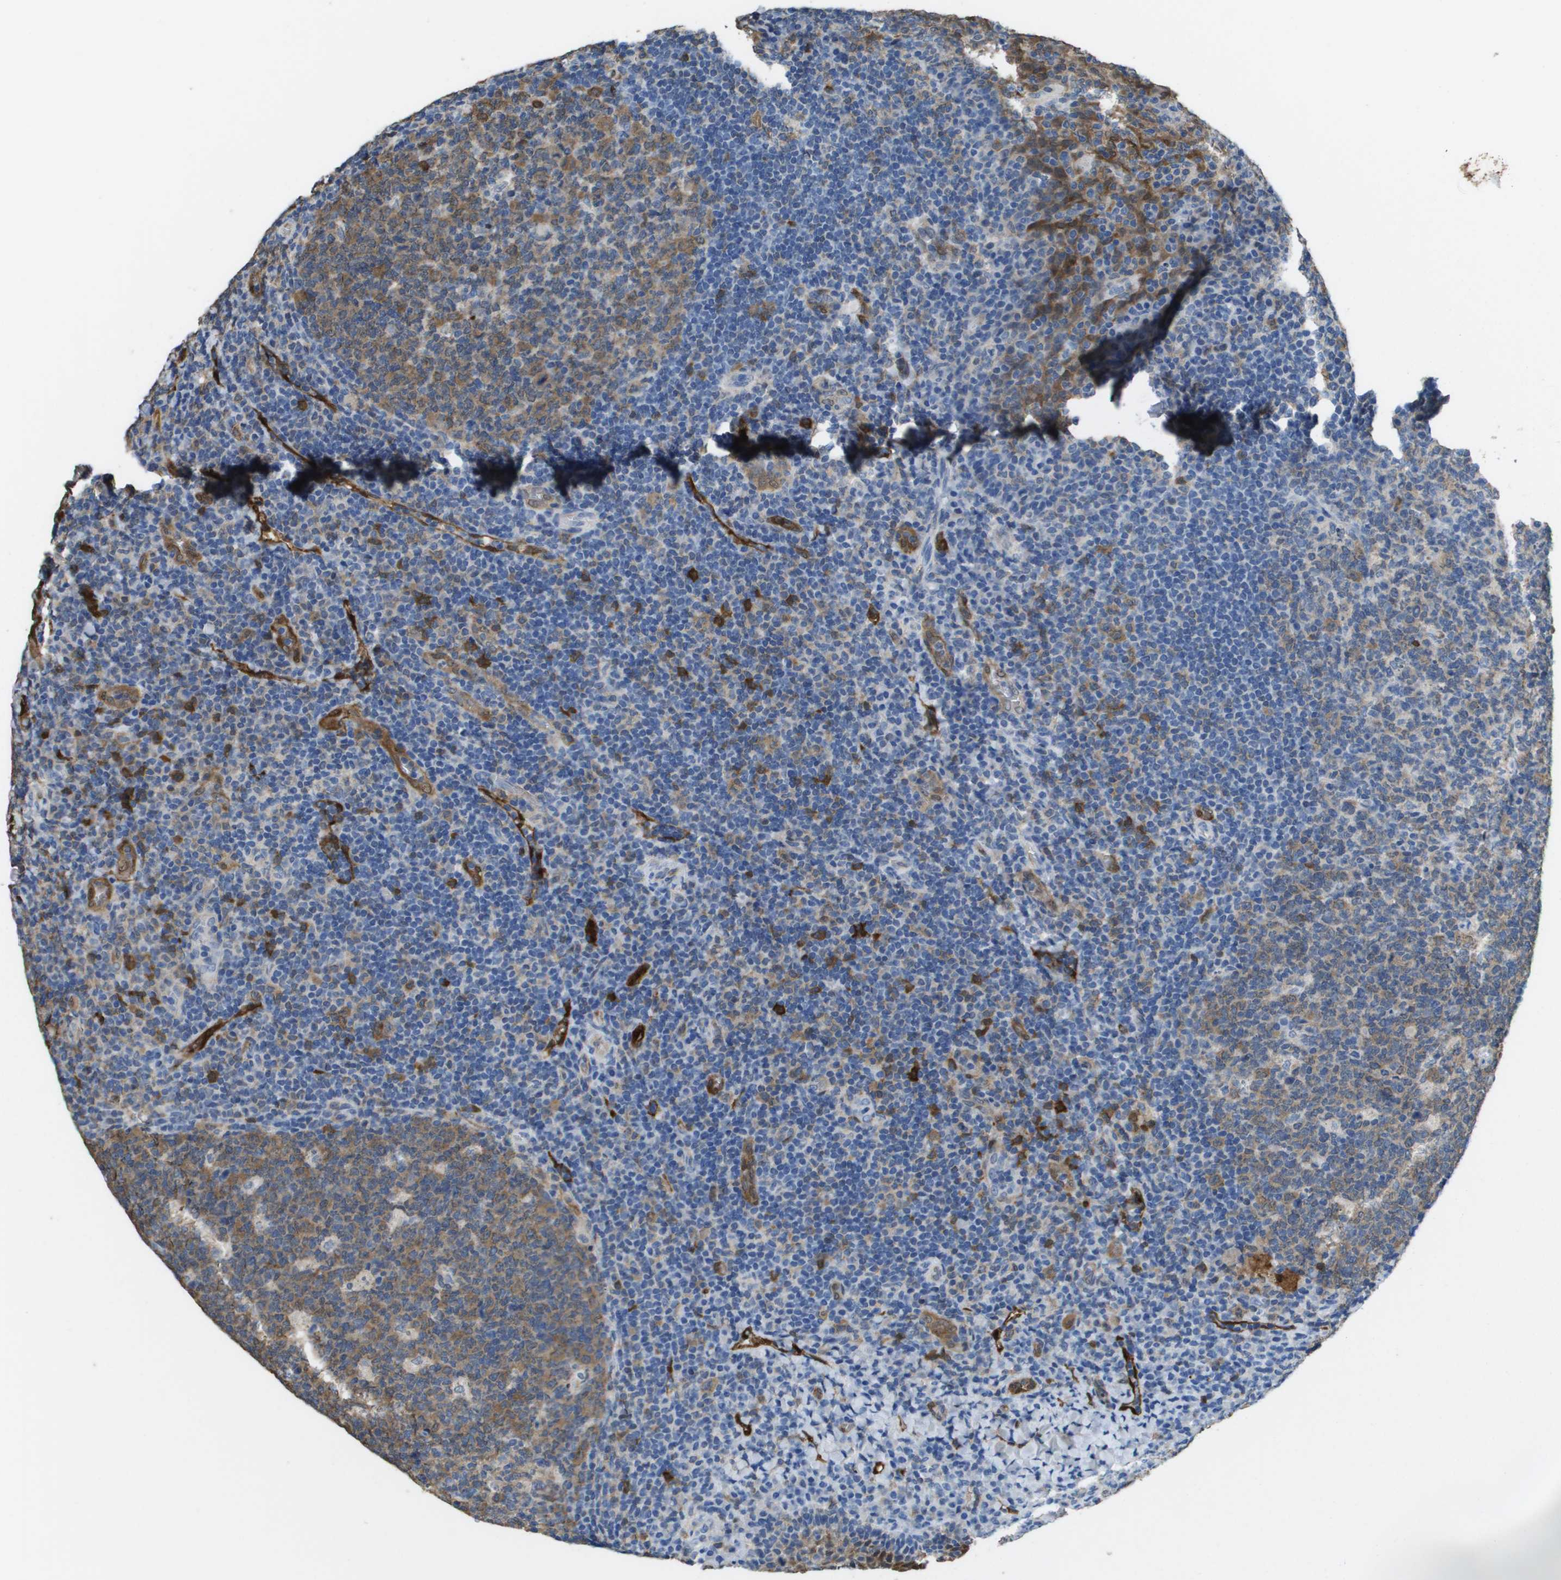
{"staining": {"intensity": "moderate", "quantity": ">75%", "location": "cytoplasmic/membranous"}, "tissue": "tonsil", "cell_type": "Germinal center cells", "image_type": "normal", "snomed": [{"axis": "morphology", "description": "Normal tissue, NOS"}, {"axis": "topography", "description": "Tonsil"}], "caption": "DAB (3,3'-diaminobenzidine) immunohistochemical staining of benign human tonsil displays moderate cytoplasmic/membranous protein expression in approximately >75% of germinal center cells.", "gene": "FABP5", "patient": {"sex": "male", "age": 17}}